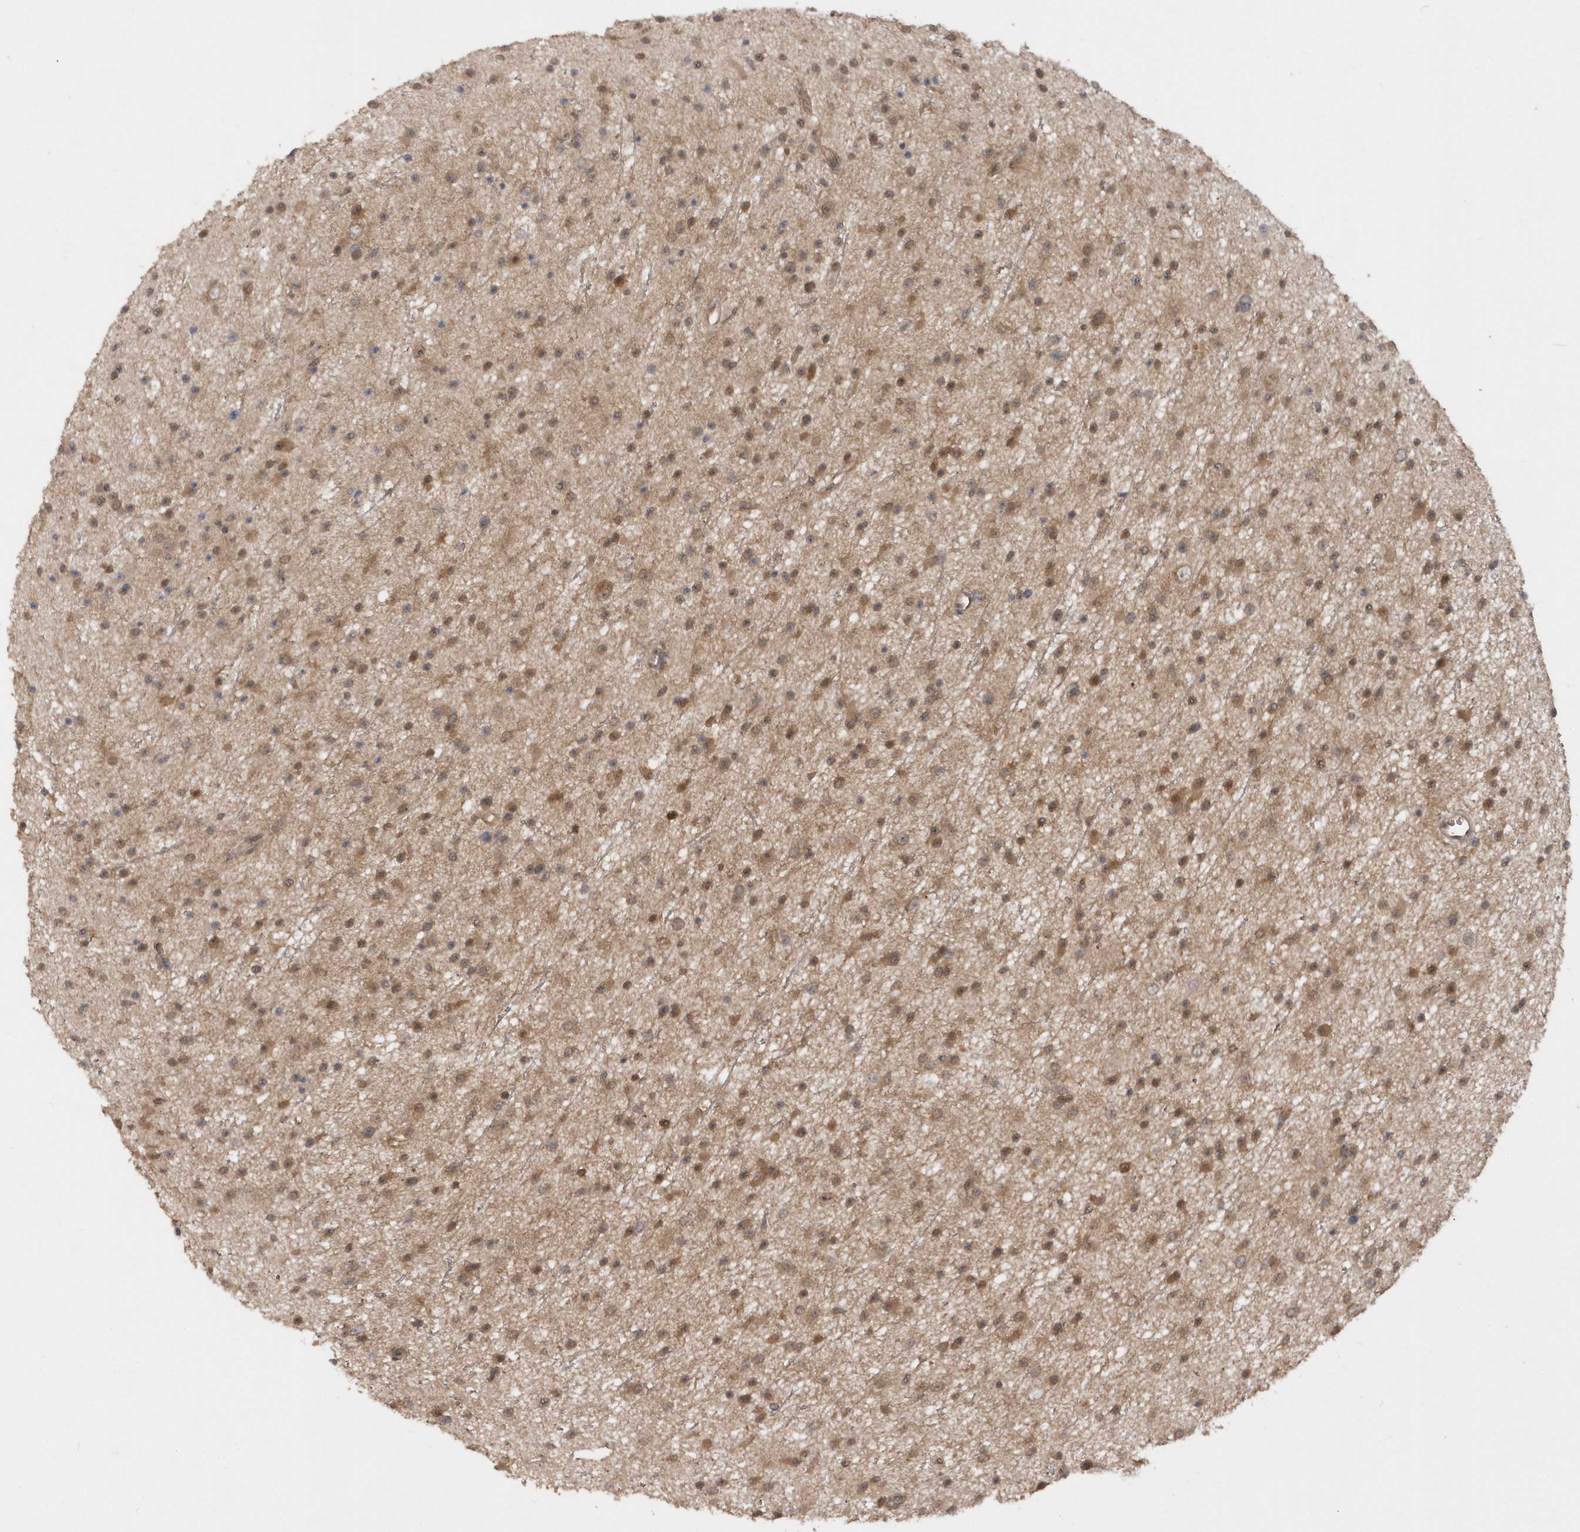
{"staining": {"intensity": "moderate", "quantity": ">75%", "location": "cytoplasmic/membranous,nuclear"}, "tissue": "glioma", "cell_type": "Tumor cells", "image_type": "cancer", "snomed": [{"axis": "morphology", "description": "Glioma, malignant, Low grade"}, {"axis": "topography", "description": "Cerebral cortex"}], "caption": "IHC of human low-grade glioma (malignant) demonstrates medium levels of moderate cytoplasmic/membranous and nuclear positivity in about >75% of tumor cells. Immunohistochemistry (ihc) stains the protein in brown and the nuclei are stained blue.", "gene": "RPE", "patient": {"sex": "female", "age": 39}}